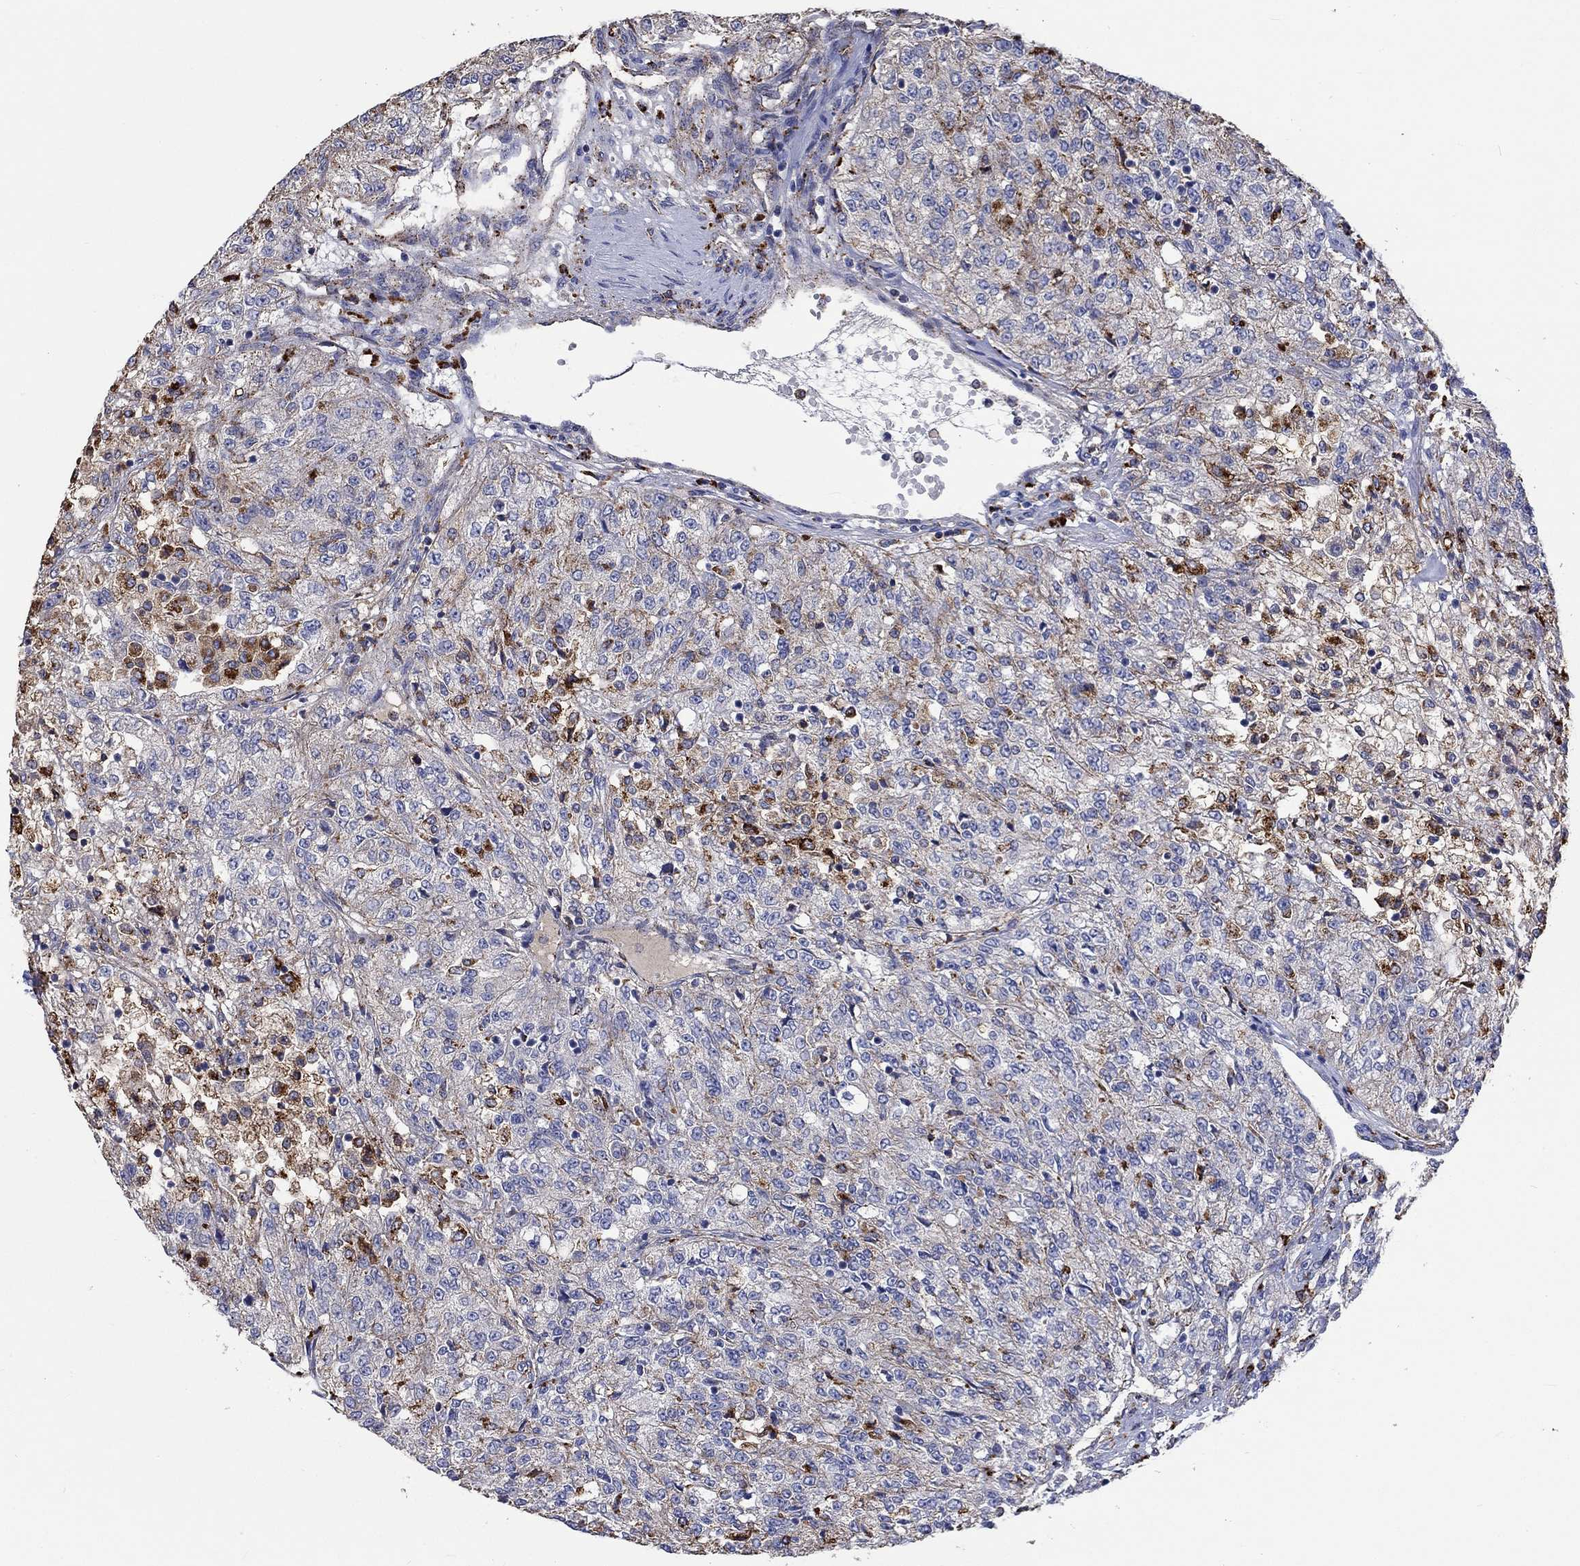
{"staining": {"intensity": "negative", "quantity": "none", "location": "none"}, "tissue": "renal cancer", "cell_type": "Tumor cells", "image_type": "cancer", "snomed": [{"axis": "morphology", "description": "Adenocarcinoma, NOS"}, {"axis": "topography", "description": "Kidney"}], "caption": "Adenocarcinoma (renal) was stained to show a protein in brown. There is no significant positivity in tumor cells.", "gene": "CTSB", "patient": {"sex": "female", "age": 63}}